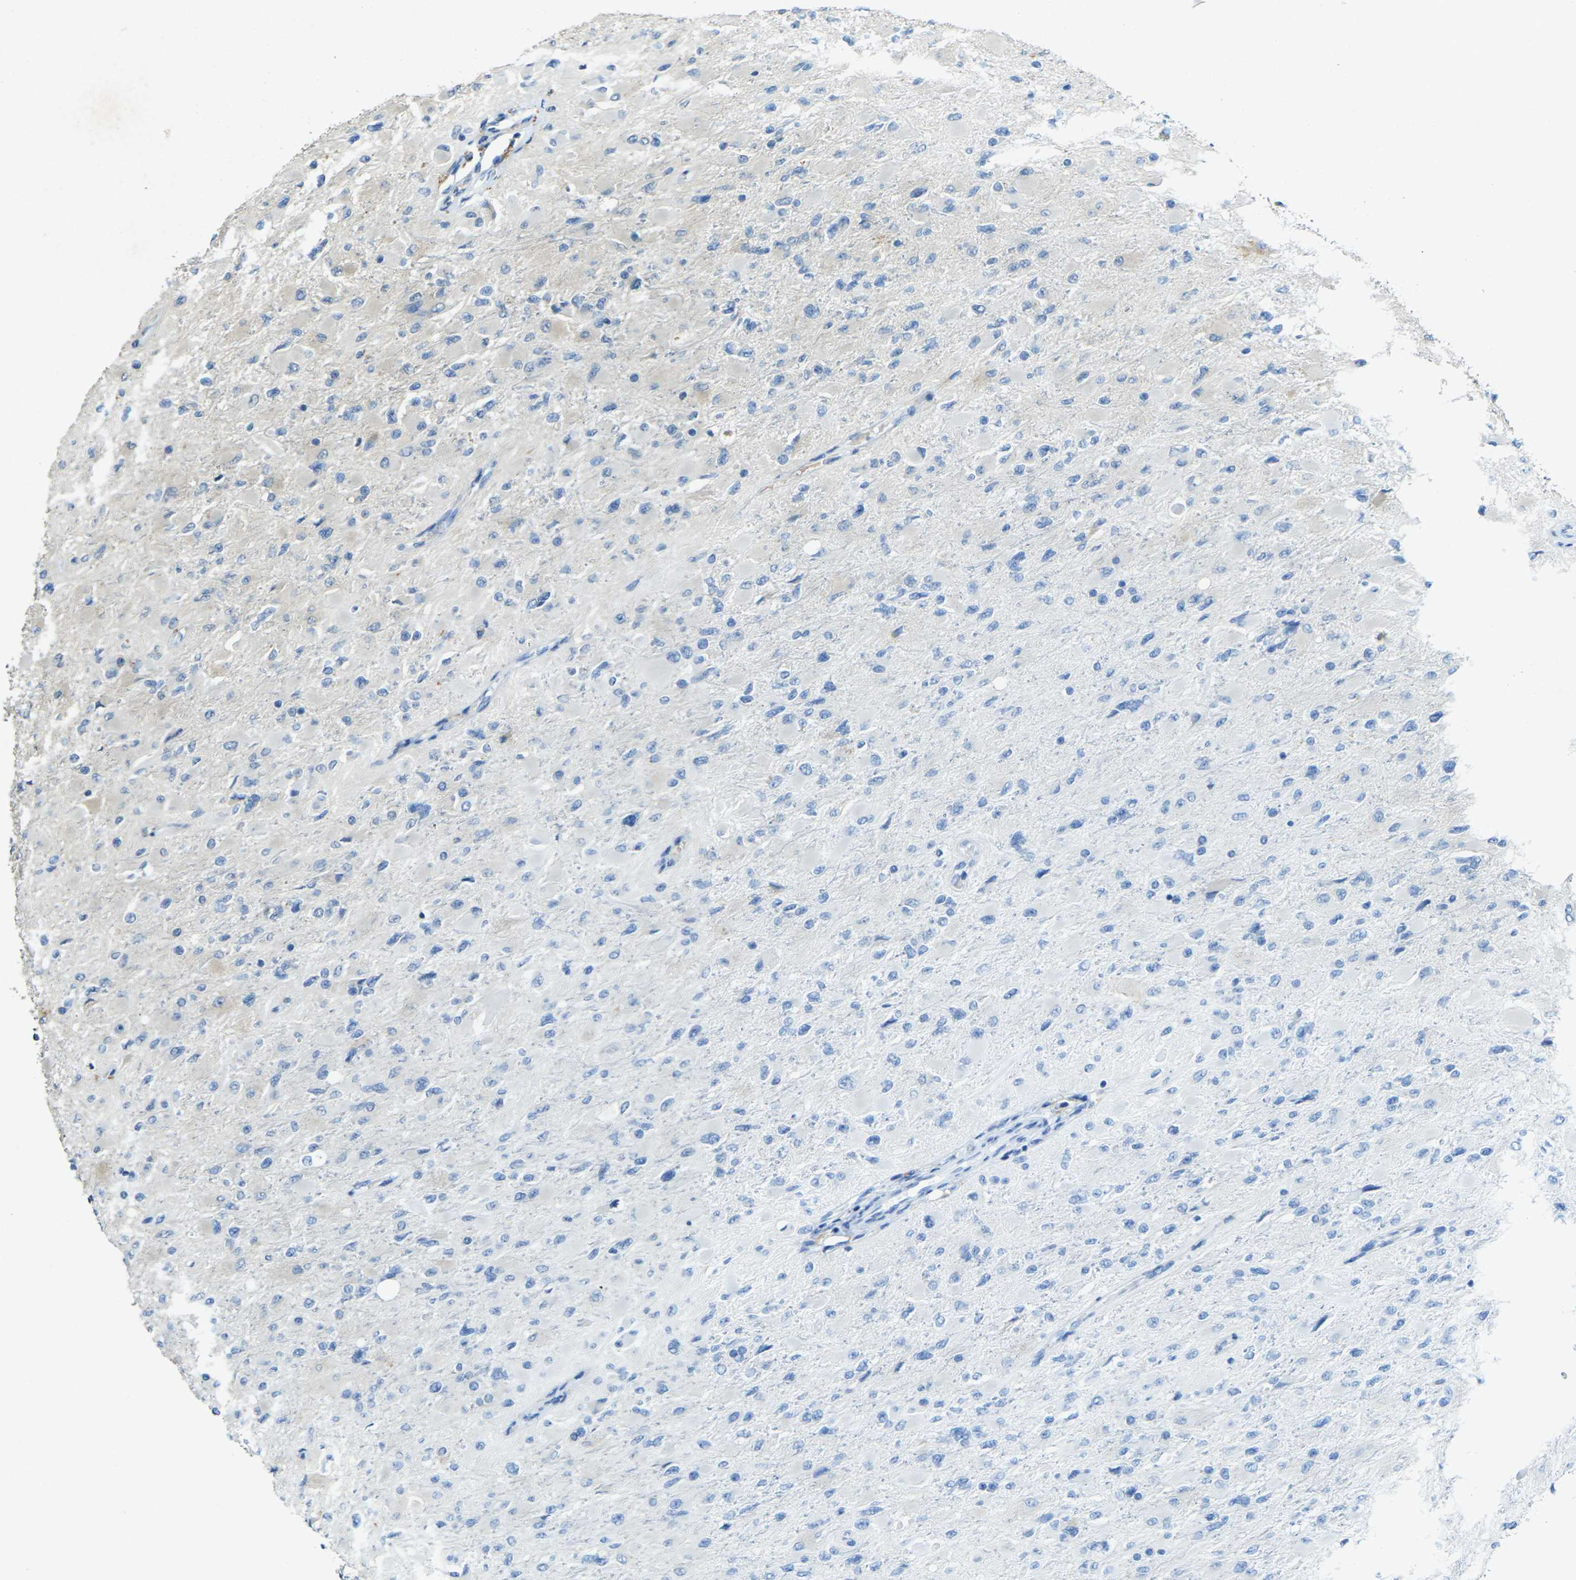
{"staining": {"intensity": "negative", "quantity": "none", "location": "none"}, "tissue": "glioma", "cell_type": "Tumor cells", "image_type": "cancer", "snomed": [{"axis": "morphology", "description": "Glioma, malignant, High grade"}, {"axis": "topography", "description": "Cerebral cortex"}], "caption": "Immunohistochemistry (IHC) photomicrograph of neoplastic tissue: glioma stained with DAB reveals no significant protein staining in tumor cells.", "gene": "RGMA", "patient": {"sex": "female", "age": 36}}